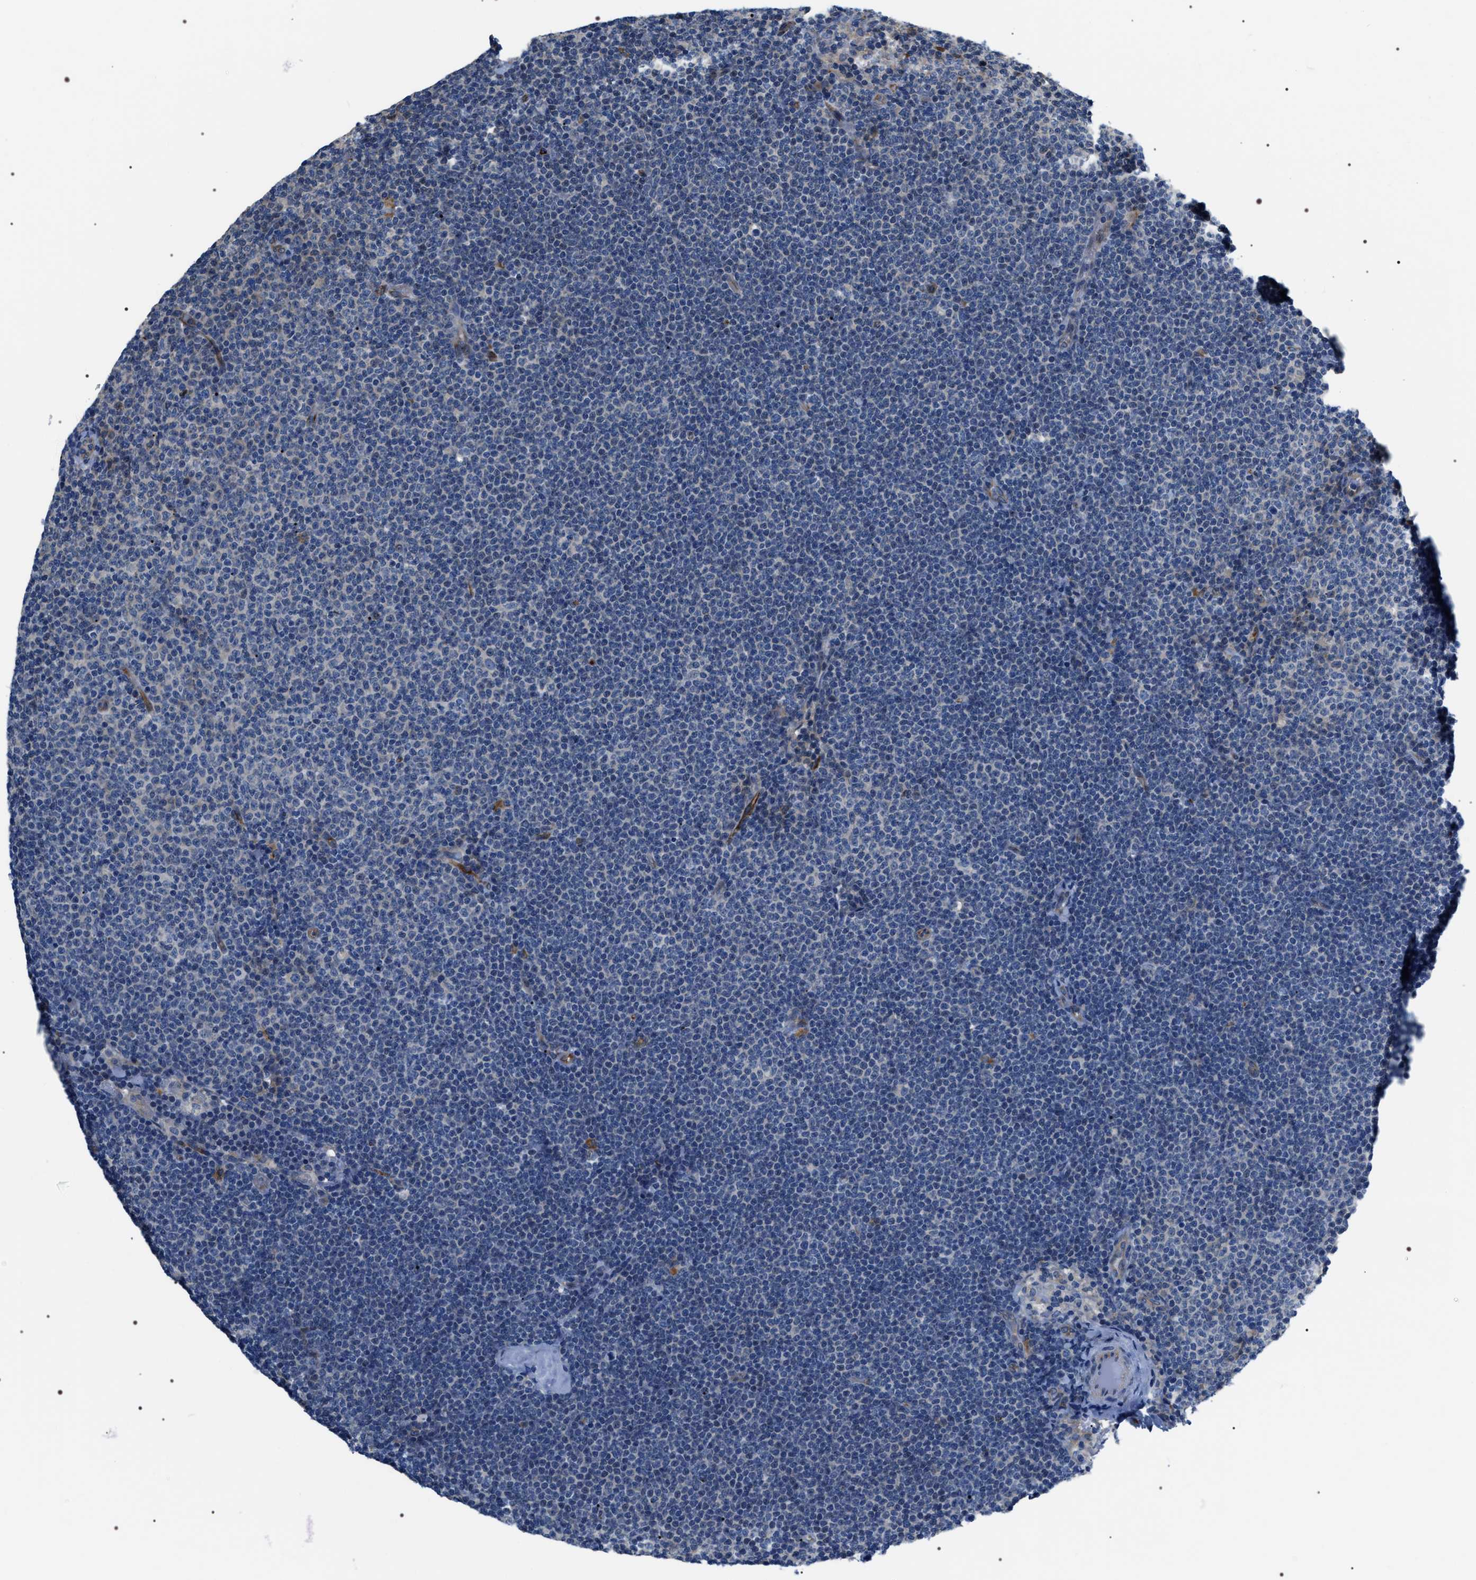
{"staining": {"intensity": "negative", "quantity": "none", "location": "none"}, "tissue": "lymphoma", "cell_type": "Tumor cells", "image_type": "cancer", "snomed": [{"axis": "morphology", "description": "Malignant lymphoma, non-Hodgkin's type, Low grade"}, {"axis": "topography", "description": "Lymph node"}], "caption": "Immunohistochemistry (IHC) of malignant lymphoma, non-Hodgkin's type (low-grade) exhibits no staining in tumor cells.", "gene": "PKD1L1", "patient": {"sex": "female", "age": 53}}